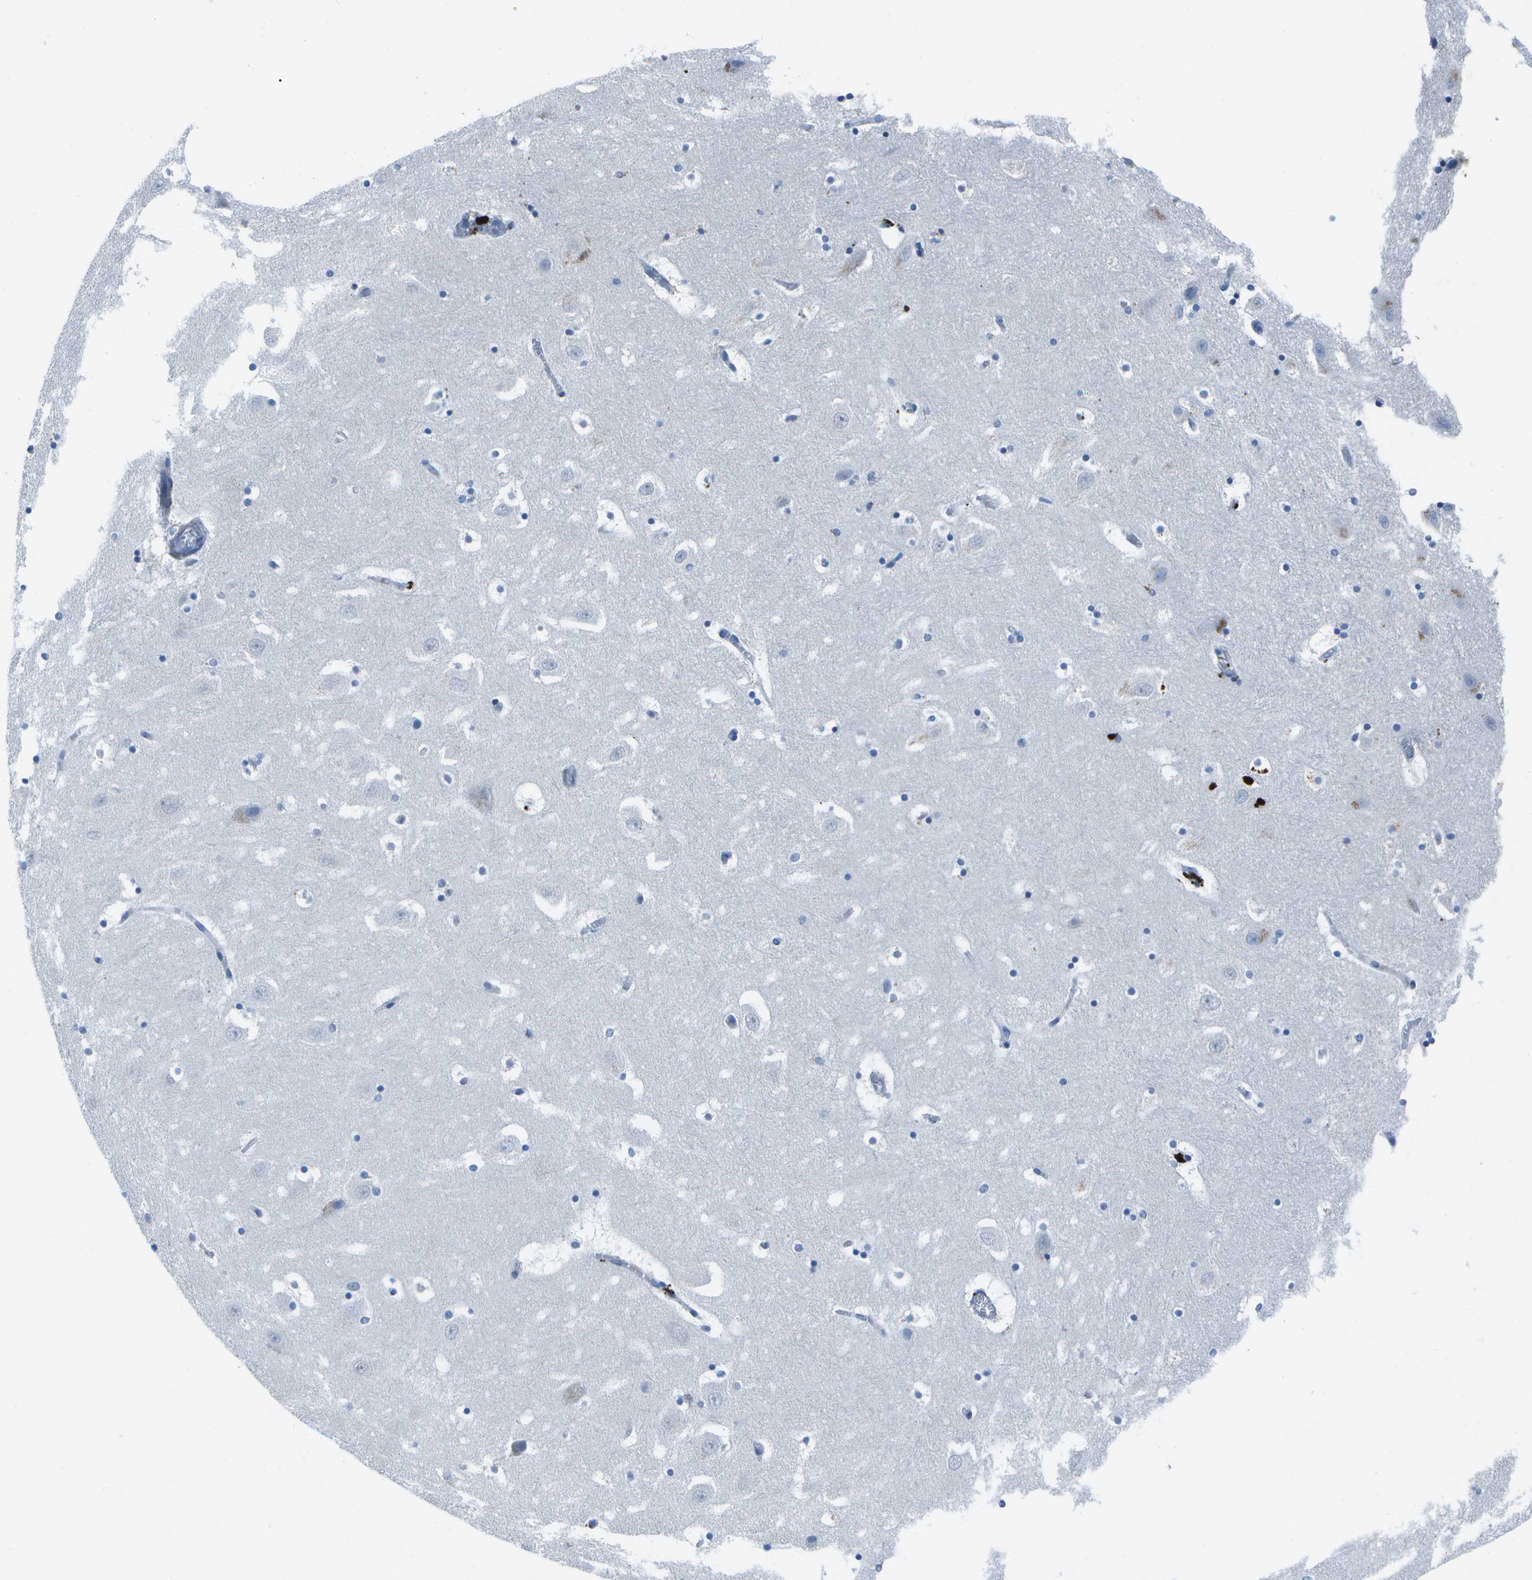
{"staining": {"intensity": "negative", "quantity": "none", "location": "none"}, "tissue": "hippocampus", "cell_type": "Glial cells", "image_type": "normal", "snomed": [{"axis": "morphology", "description": "Normal tissue, NOS"}, {"axis": "topography", "description": "Hippocampus"}], "caption": "Photomicrograph shows no protein positivity in glial cells of benign hippocampus. (Brightfield microscopy of DAB immunohistochemistry at high magnification).", "gene": "DCT", "patient": {"sex": "male", "age": 45}}